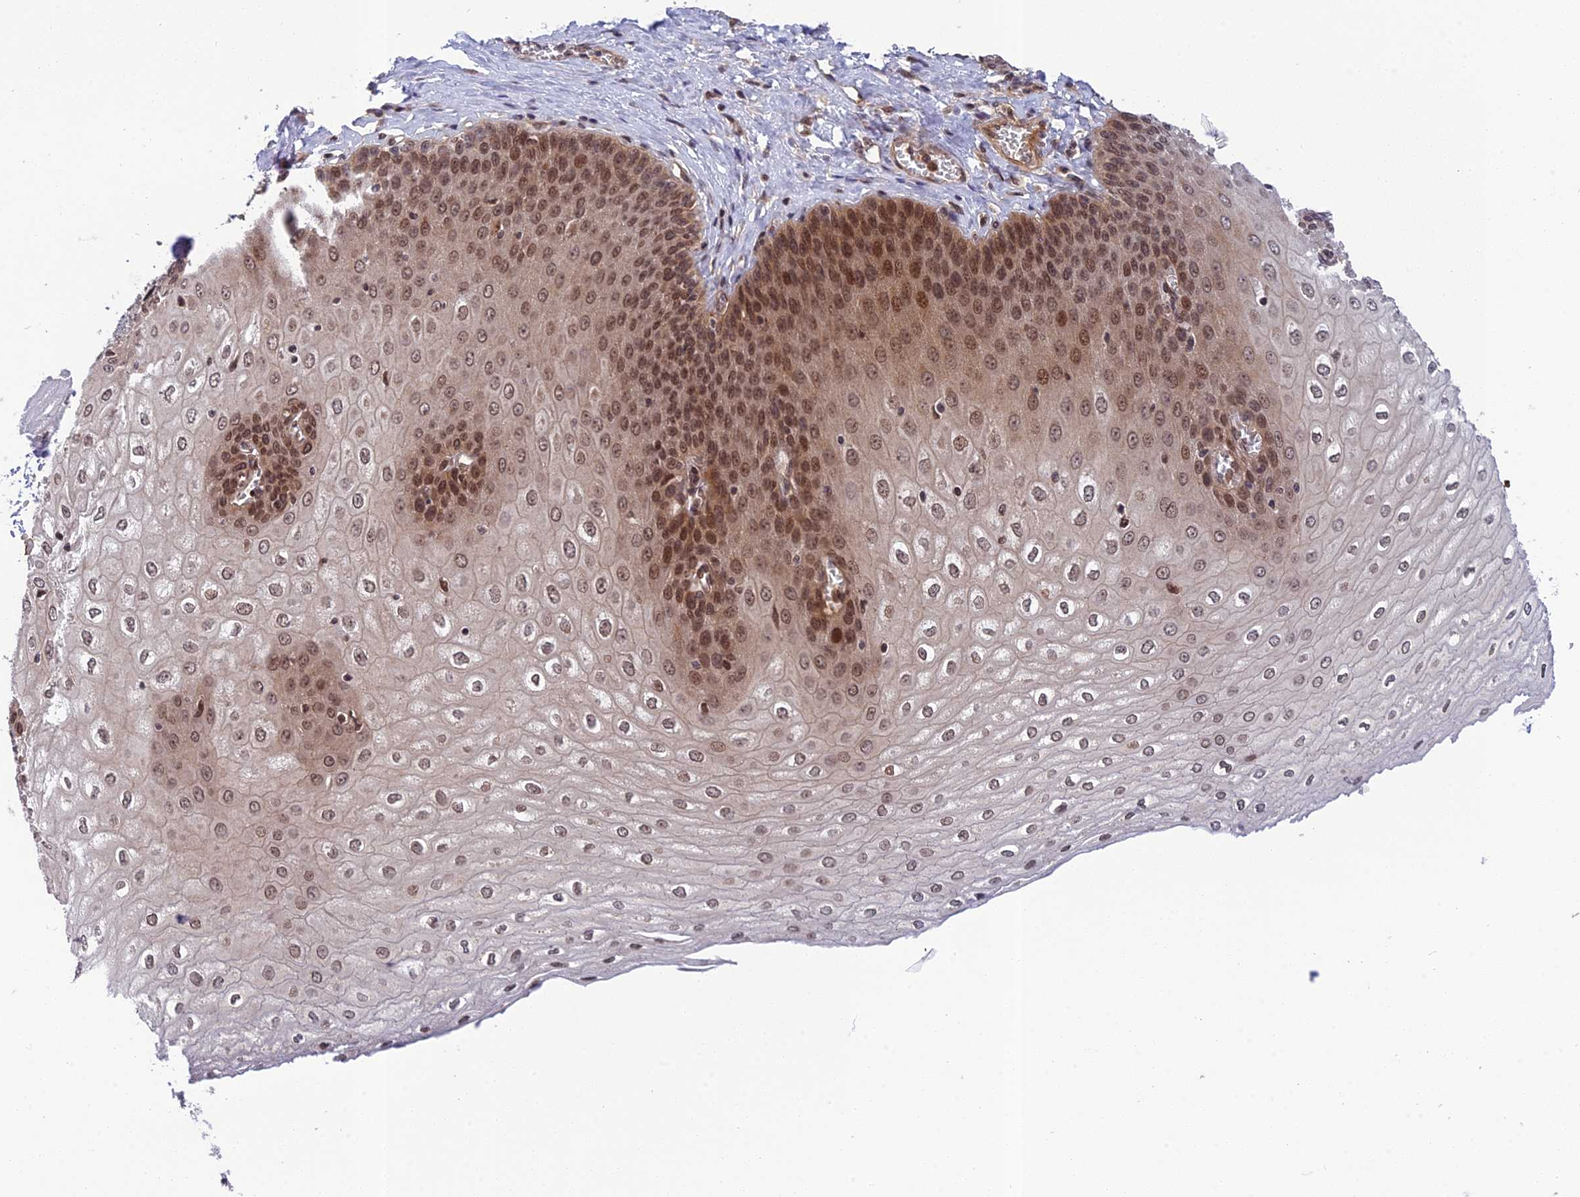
{"staining": {"intensity": "moderate", "quantity": ">75%", "location": "nuclear"}, "tissue": "esophagus", "cell_type": "Squamous epithelial cells", "image_type": "normal", "snomed": [{"axis": "morphology", "description": "Normal tissue, NOS"}, {"axis": "topography", "description": "Esophagus"}], "caption": "Protein staining reveals moderate nuclear staining in about >75% of squamous epithelial cells in unremarkable esophagus.", "gene": "REXO1", "patient": {"sex": "male", "age": 60}}